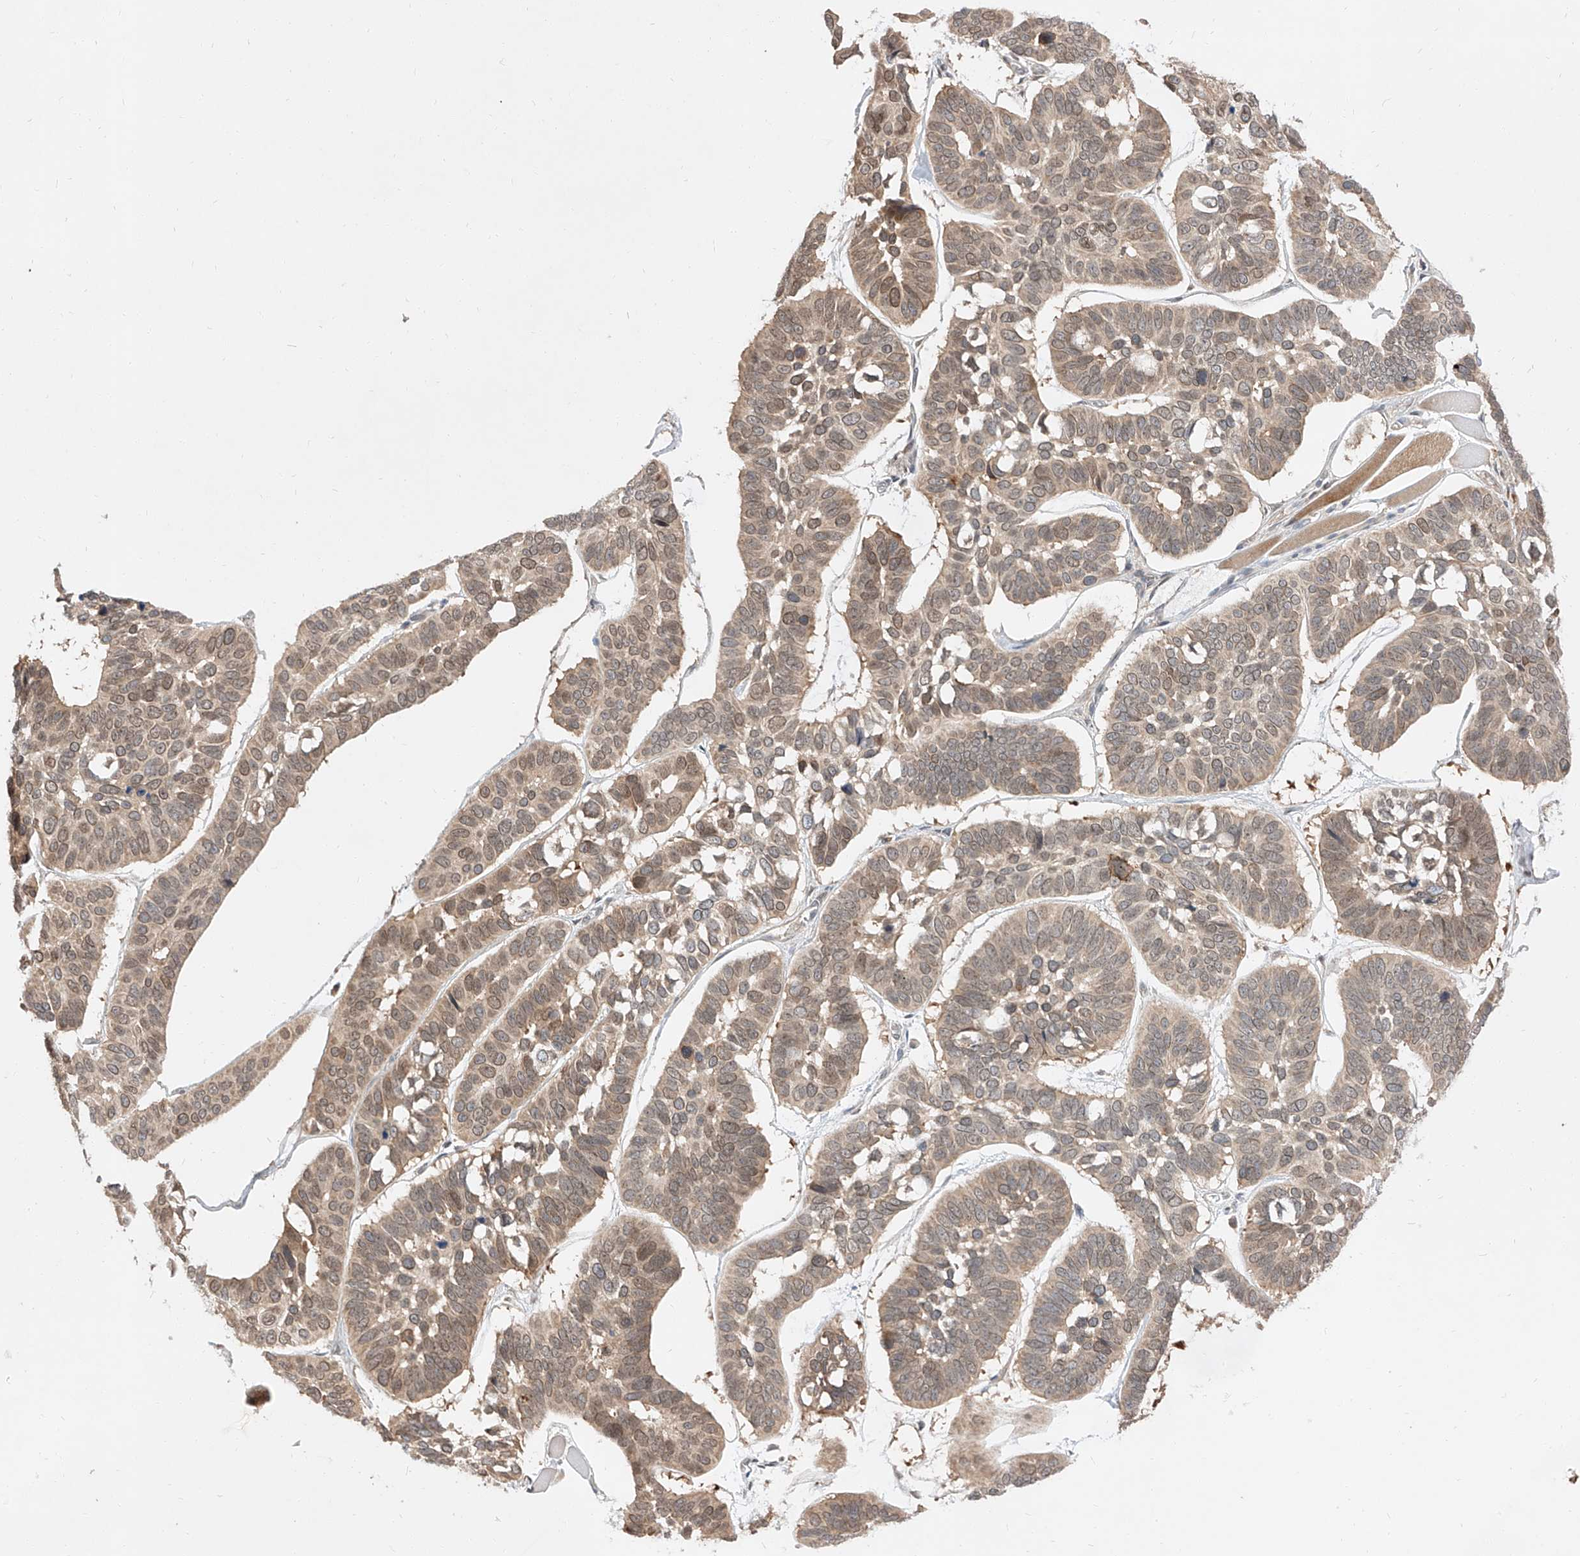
{"staining": {"intensity": "weak", "quantity": ">75%", "location": "cytoplasmic/membranous,nuclear"}, "tissue": "skin cancer", "cell_type": "Tumor cells", "image_type": "cancer", "snomed": [{"axis": "morphology", "description": "Basal cell carcinoma"}, {"axis": "topography", "description": "Skin"}], "caption": "Approximately >75% of tumor cells in basal cell carcinoma (skin) exhibit weak cytoplasmic/membranous and nuclear protein staining as visualized by brown immunohistochemical staining.", "gene": "DIRAS3", "patient": {"sex": "male", "age": 62}}